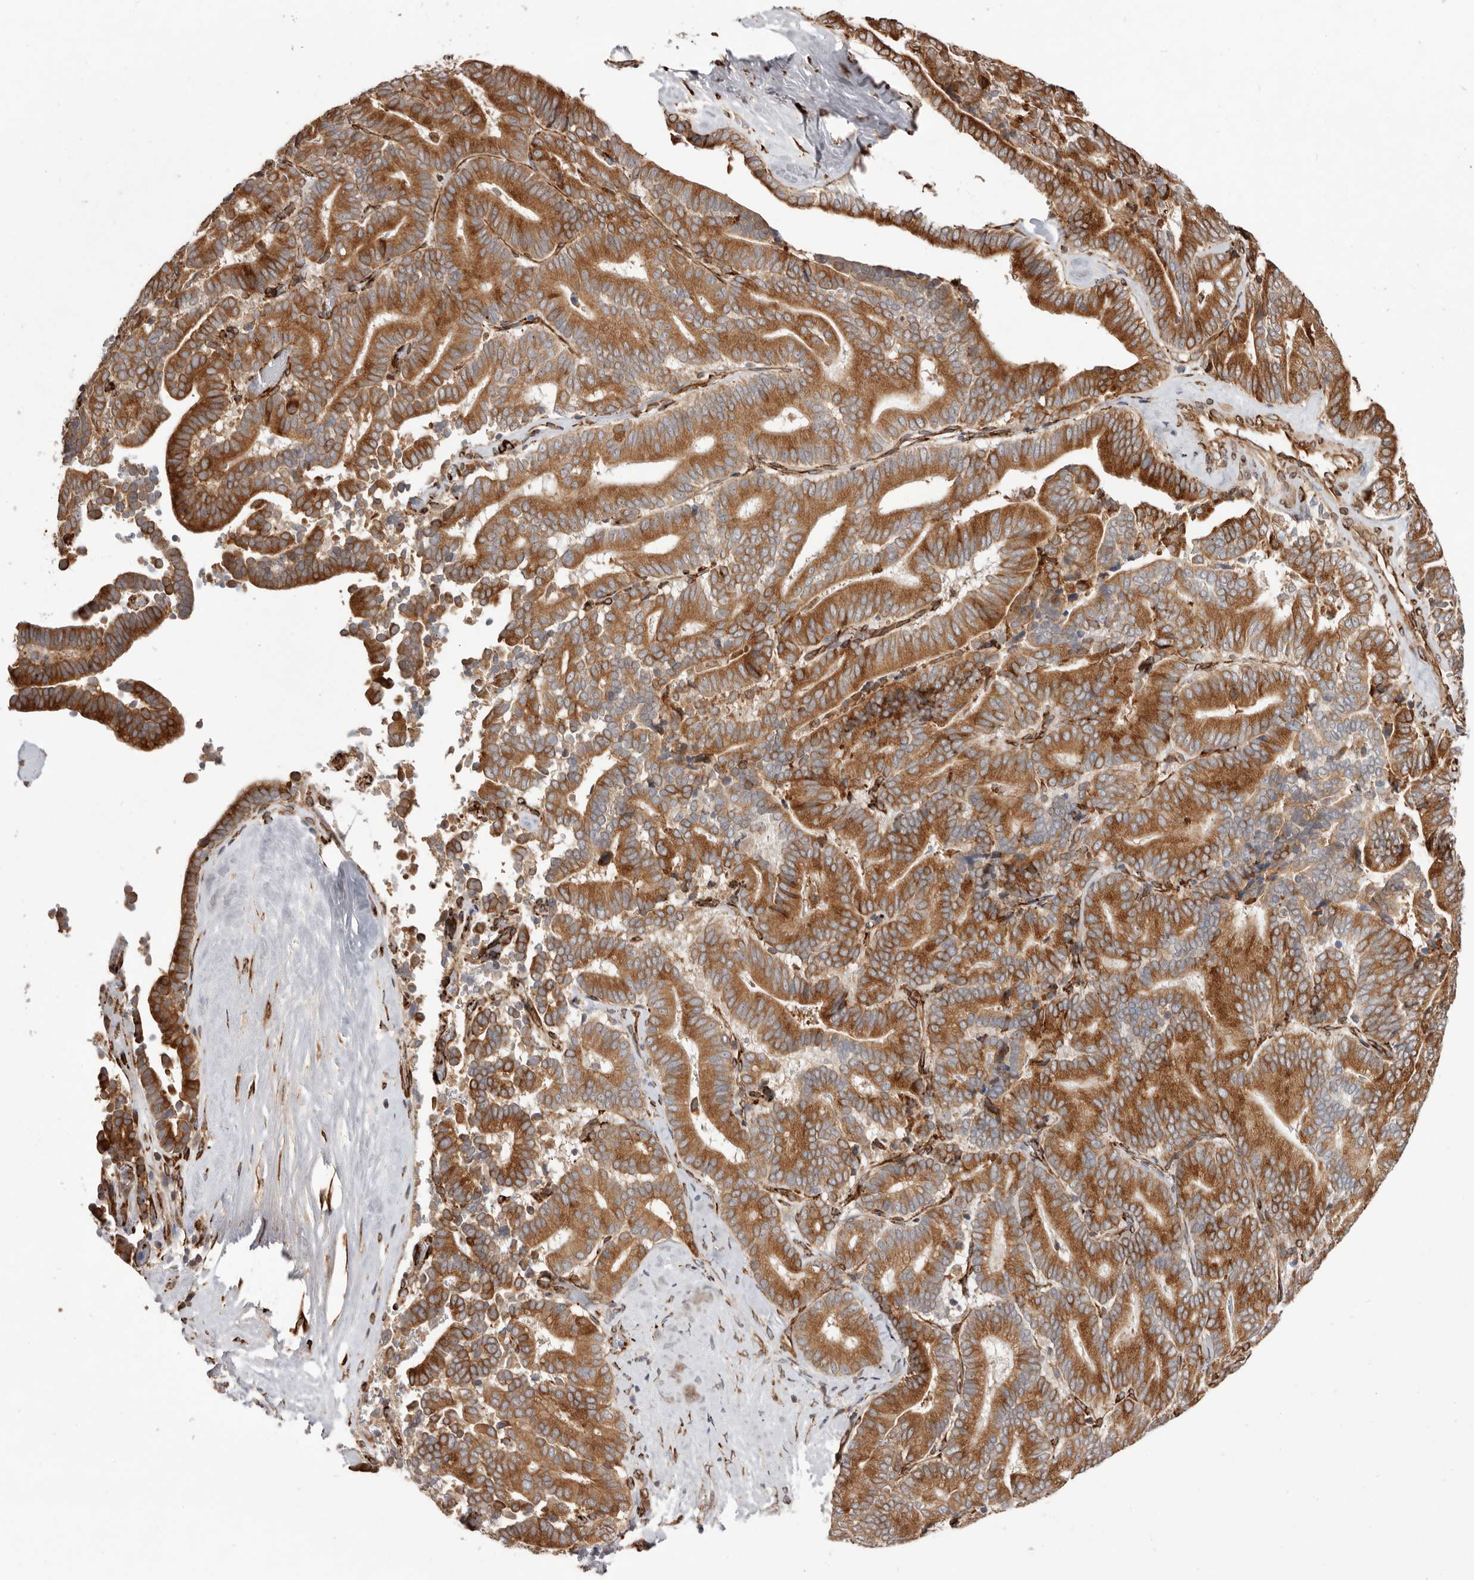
{"staining": {"intensity": "moderate", "quantity": ">75%", "location": "cytoplasmic/membranous"}, "tissue": "liver cancer", "cell_type": "Tumor cells", "image_type": "cancer", "snomed": [{"axis": "morphology", "description": "Cholangiocarcinoma"}, {"axis": "topography", "description": "Liver"}], "caption": "Moderate cytoplasmic/membranous positivity for a protein is identified in approximately >75% of tumor cells of liver cancer using immunohistochemistry (IHC).", "gene": "WDTC1", "patient": {"sex": "female", "age": 75}}